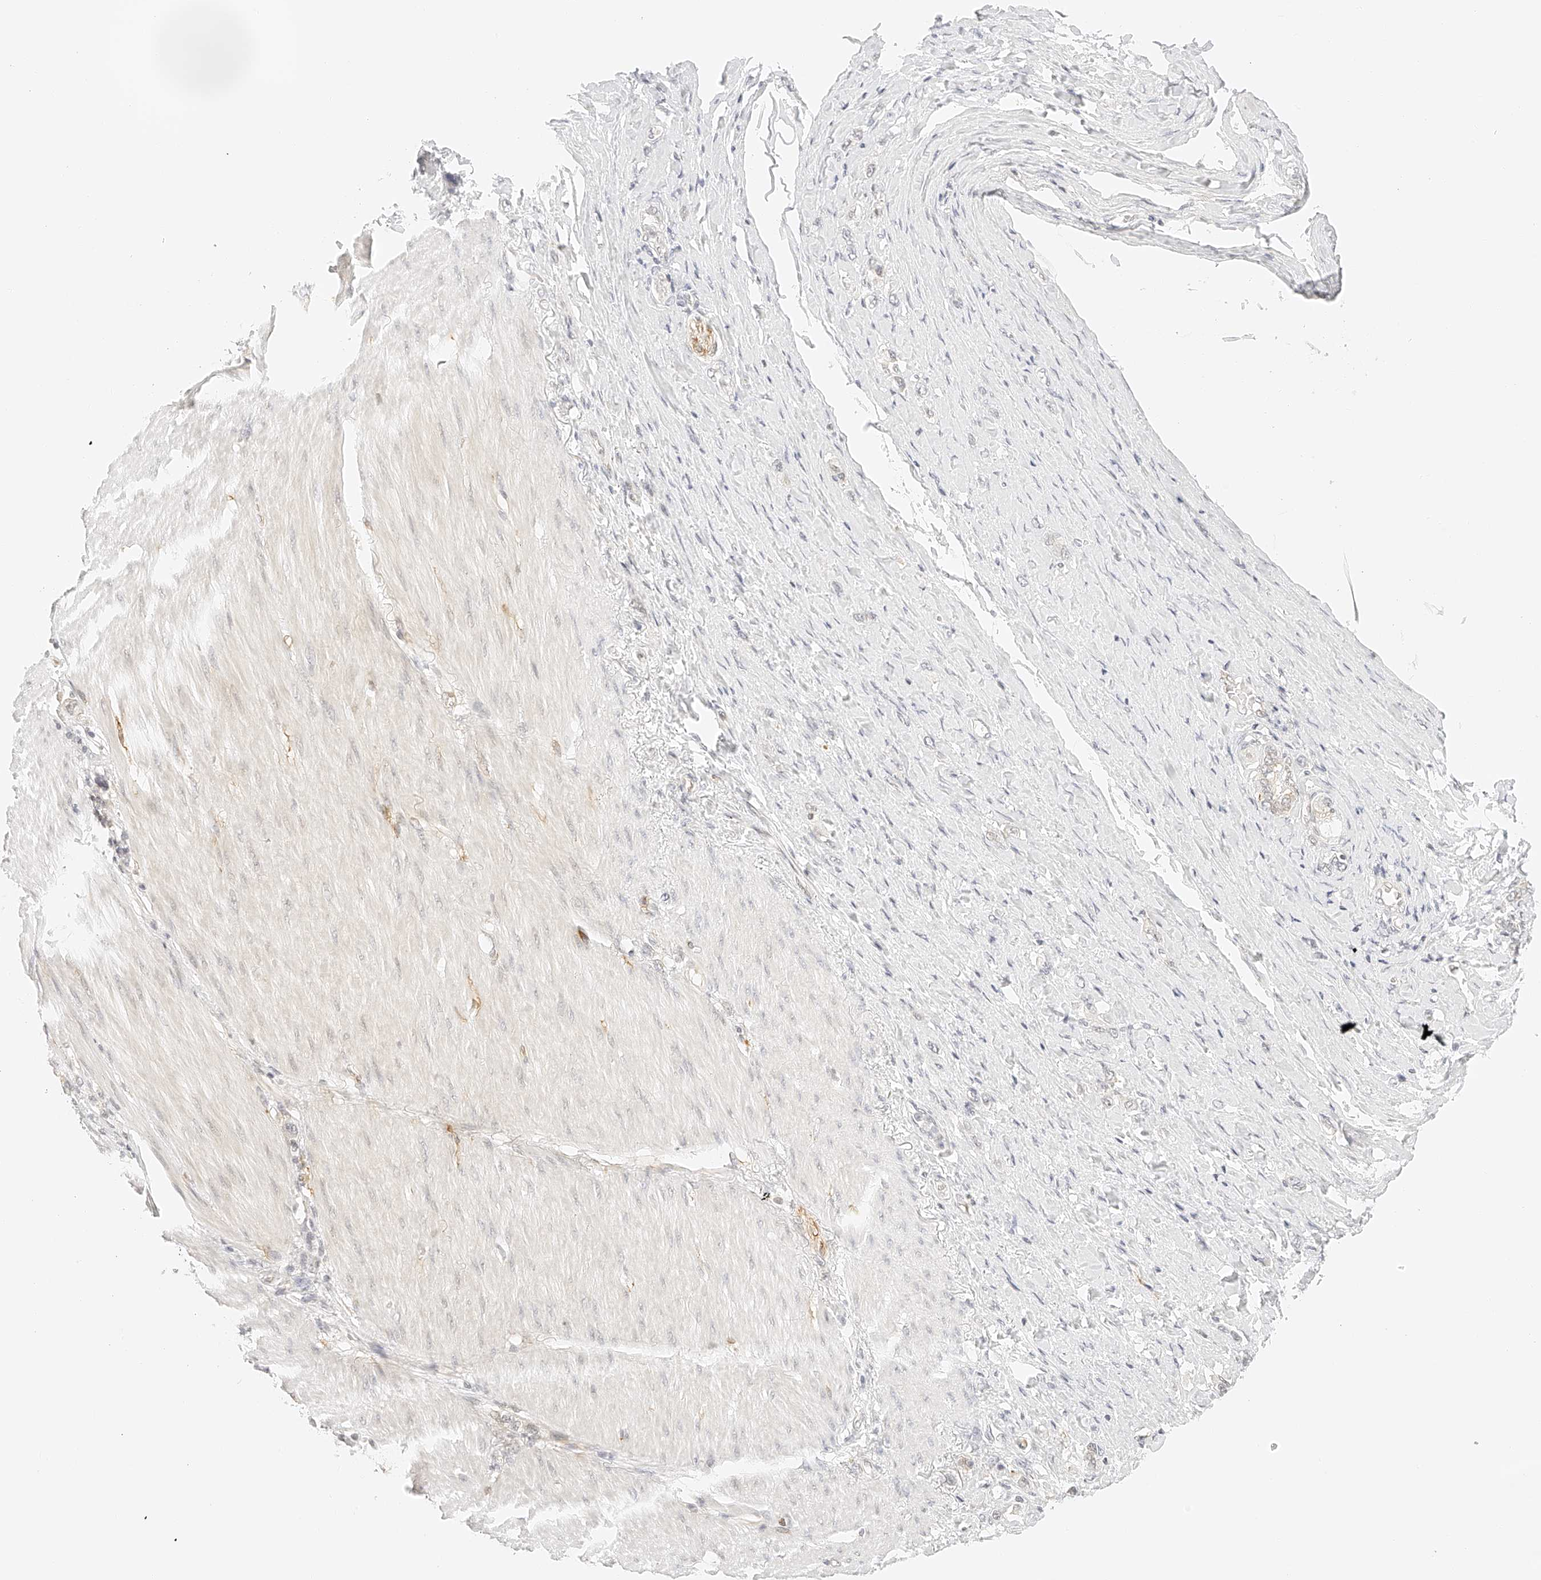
{"staining": {"intensity": "negative", "quantity": "none", "location": "none"}, "tissue": "stomach cancer", "cell_type": "Tumor cells", "image_type": "cancer", "snomed": [{"axis": "morphology", "description": "Adenocarcinoma, NOS"}, {"axis": "topography", "description": "Stomach"}], "caption": "Micrograph shows no significant protein positivity in tumor cells of stomach cancer.", "gene": "ZFP69", "patient": {"sex": "female", "age": 65}}